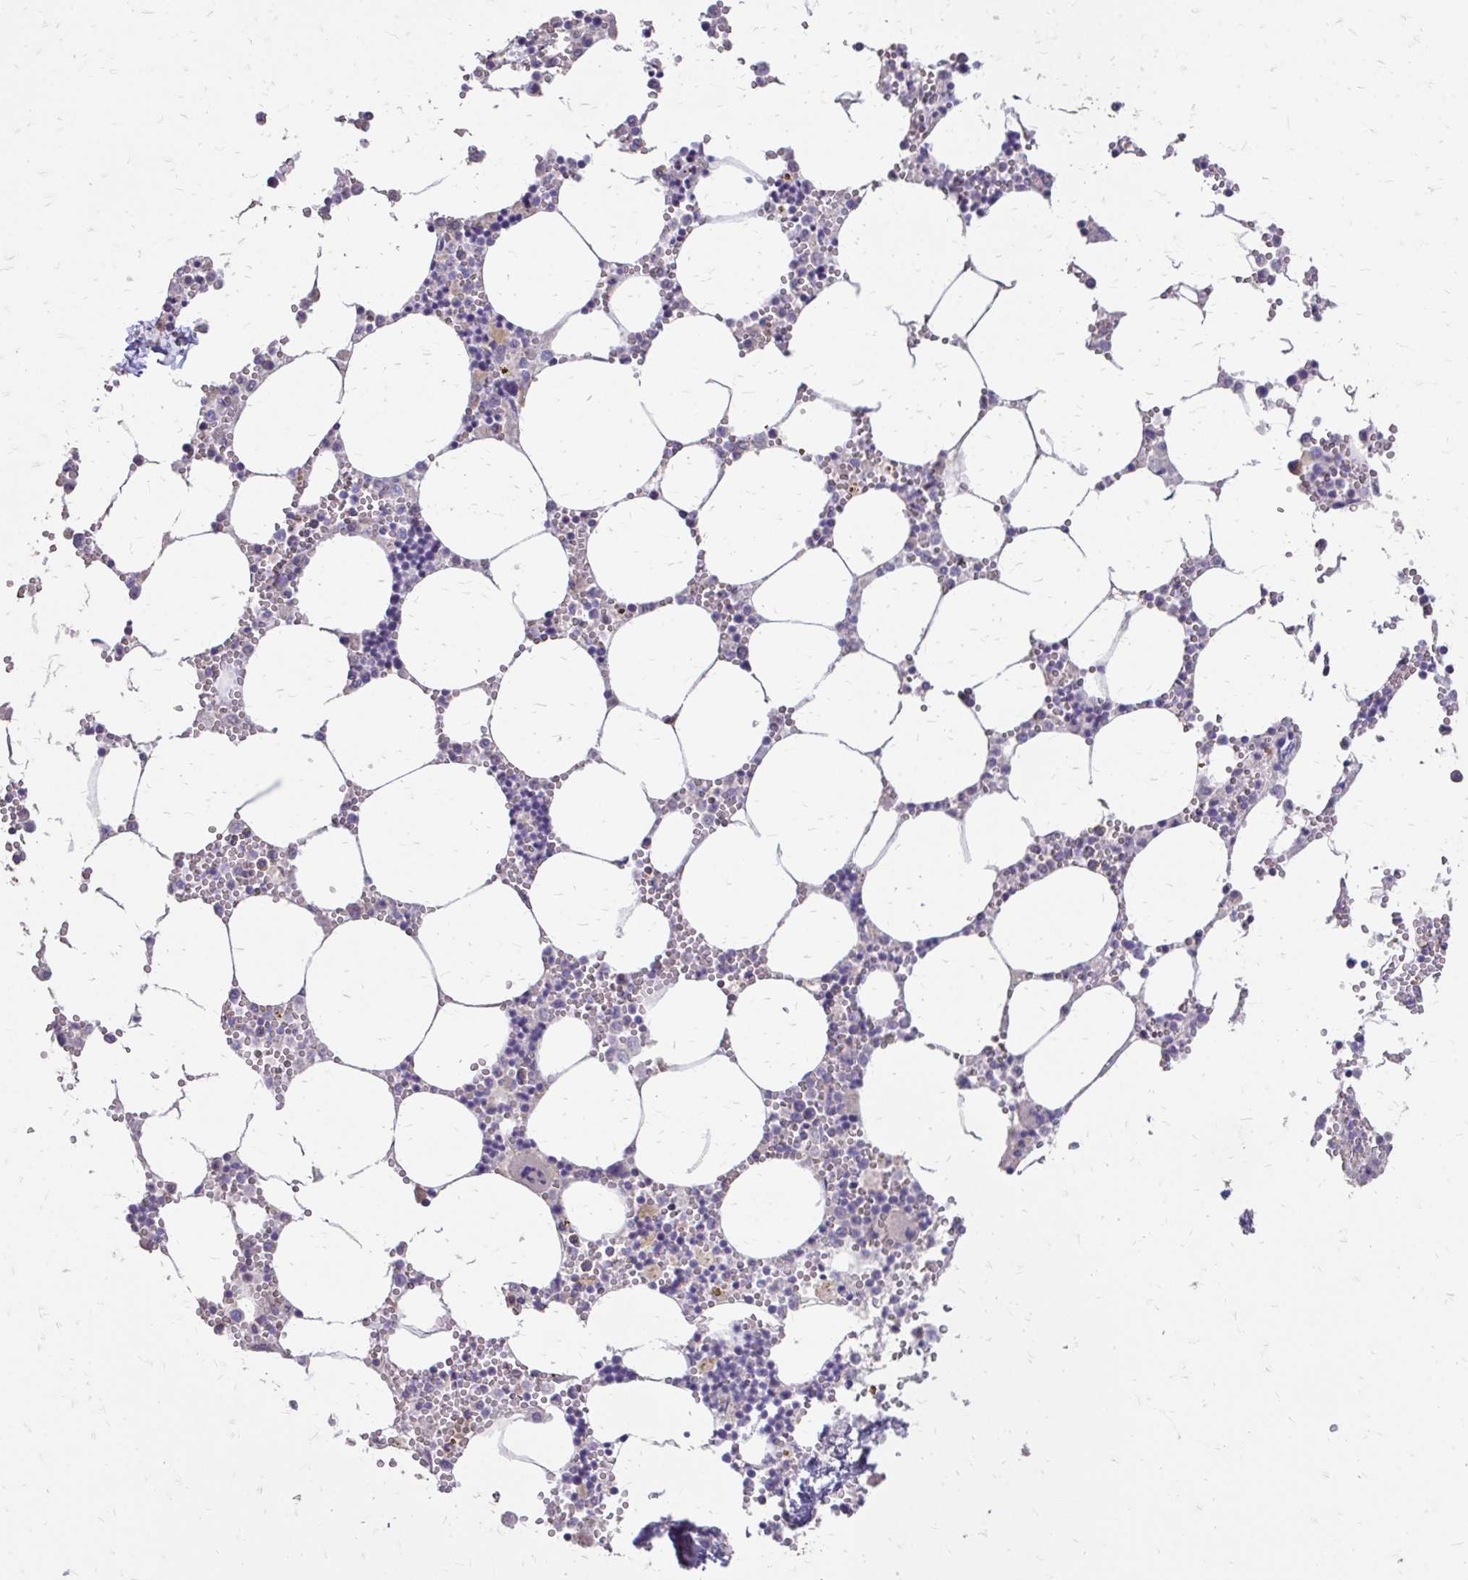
{"staining": {"intensity": "negative", "quantity": "none", "location": "none"}, "tissue": "bone marrow", "cell_type": "Hematopoietic cells", "image_type": "normal", "snomed": [{"axis": "morphology", "description": "Normal tissue, NOS"}, {"axis": "topography", "description": "Bone marrow"}], "caption": "A micrograph of human bone marrow is negative for staining in hematopoietic cells. (Brightfield microscopy of DAB immunohistochemistry at high magnification).", "gene": "MYORG", "patient": {"sex": "male", "age": 54}}